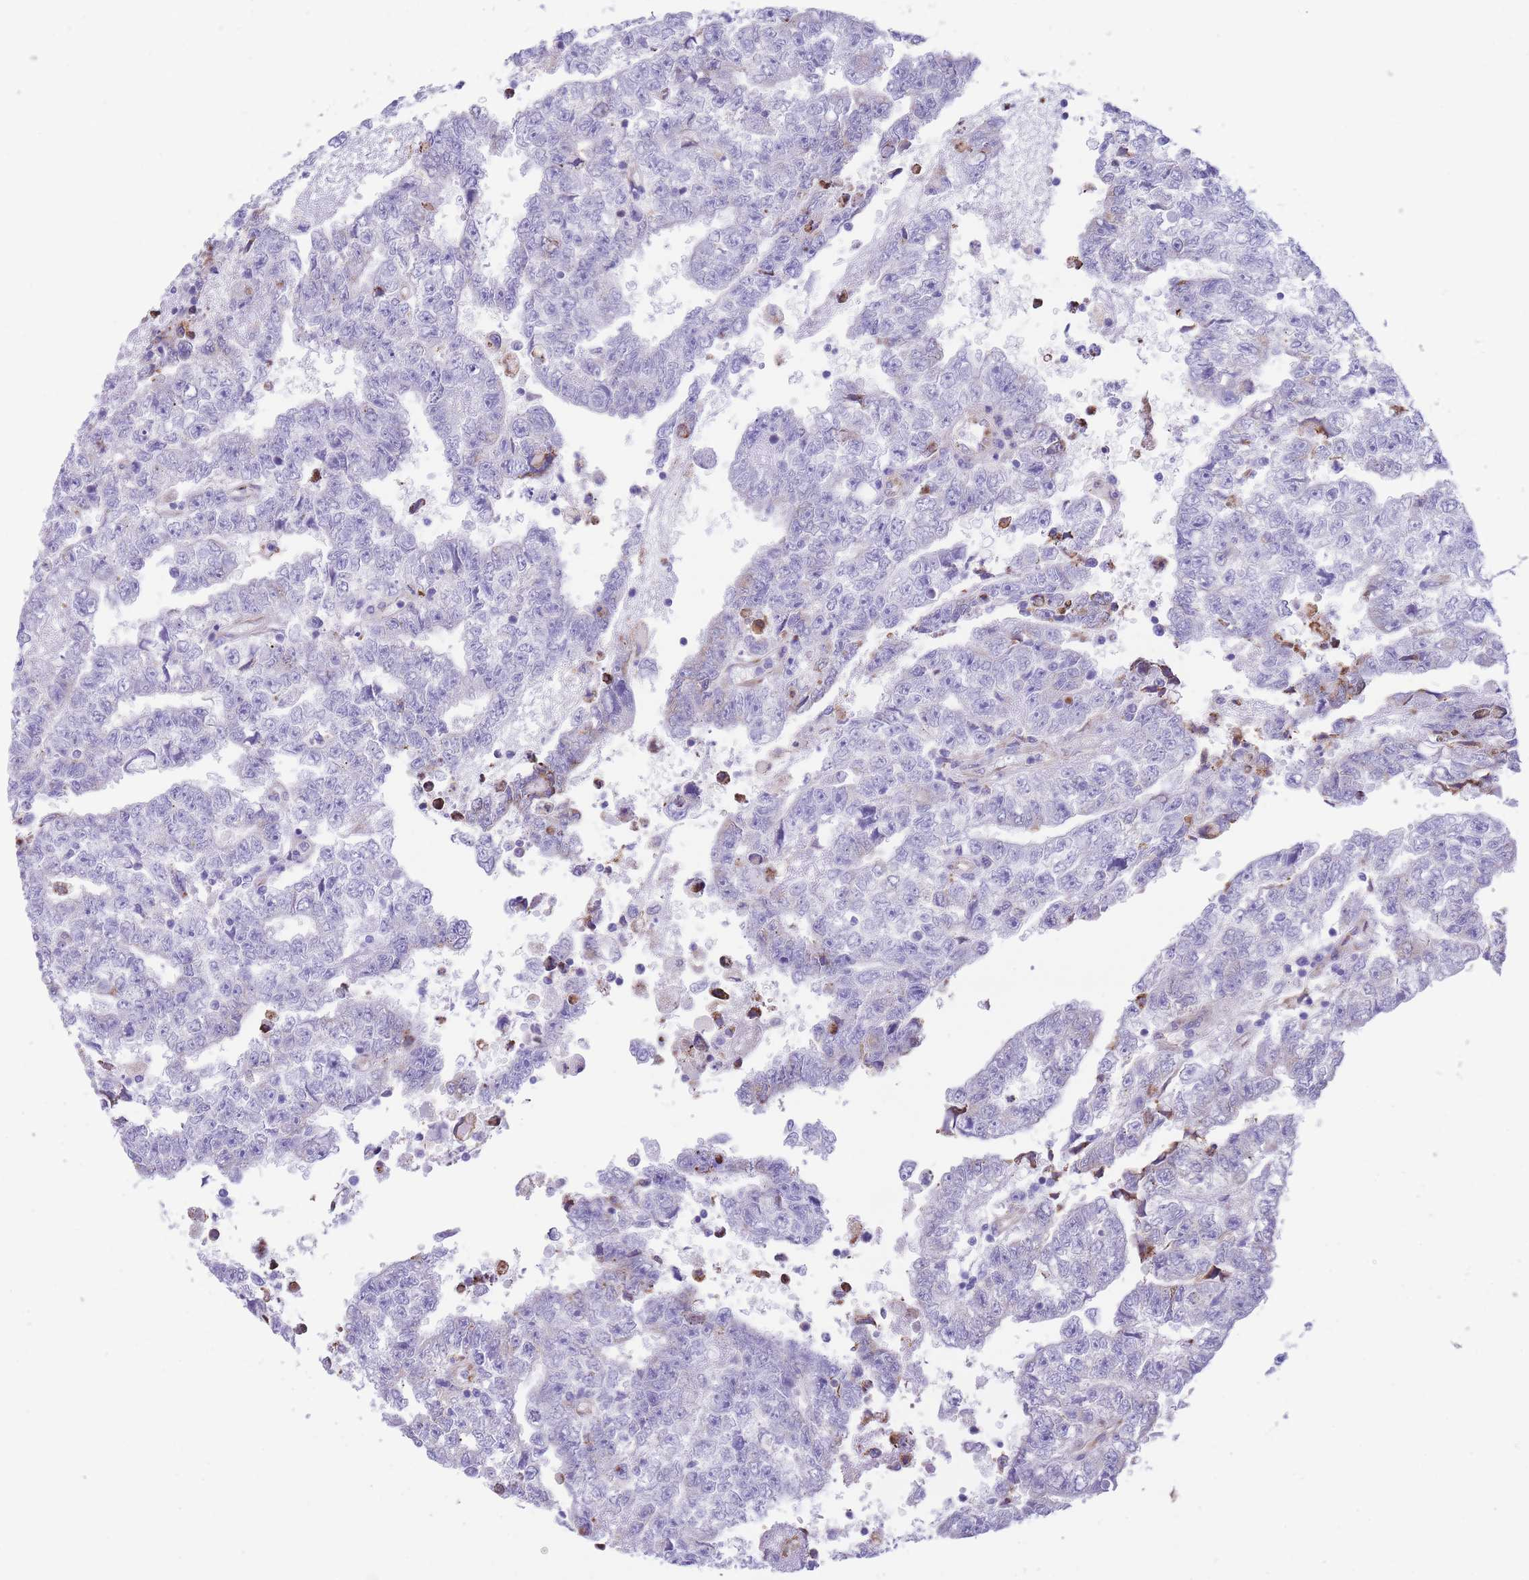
{"staining": {"intensity": "negative", "quantity": "none", "location": "none"}, "tissue": "testis cancer", "cell_type": "Tumor cells", "image_type": "cancer", "snomed": [{"axis": "morphology", "description": "Carcinoma, Embryonal, NOS"}, {"axis": "topography", "description": "Testis"}], "caption": "Immunohistochemical staining of testis embryonal carcinoma exhibits no significant expression in tumor cells.", "gene": "DET1", "patient": {"sex": "male", "age": 25}}